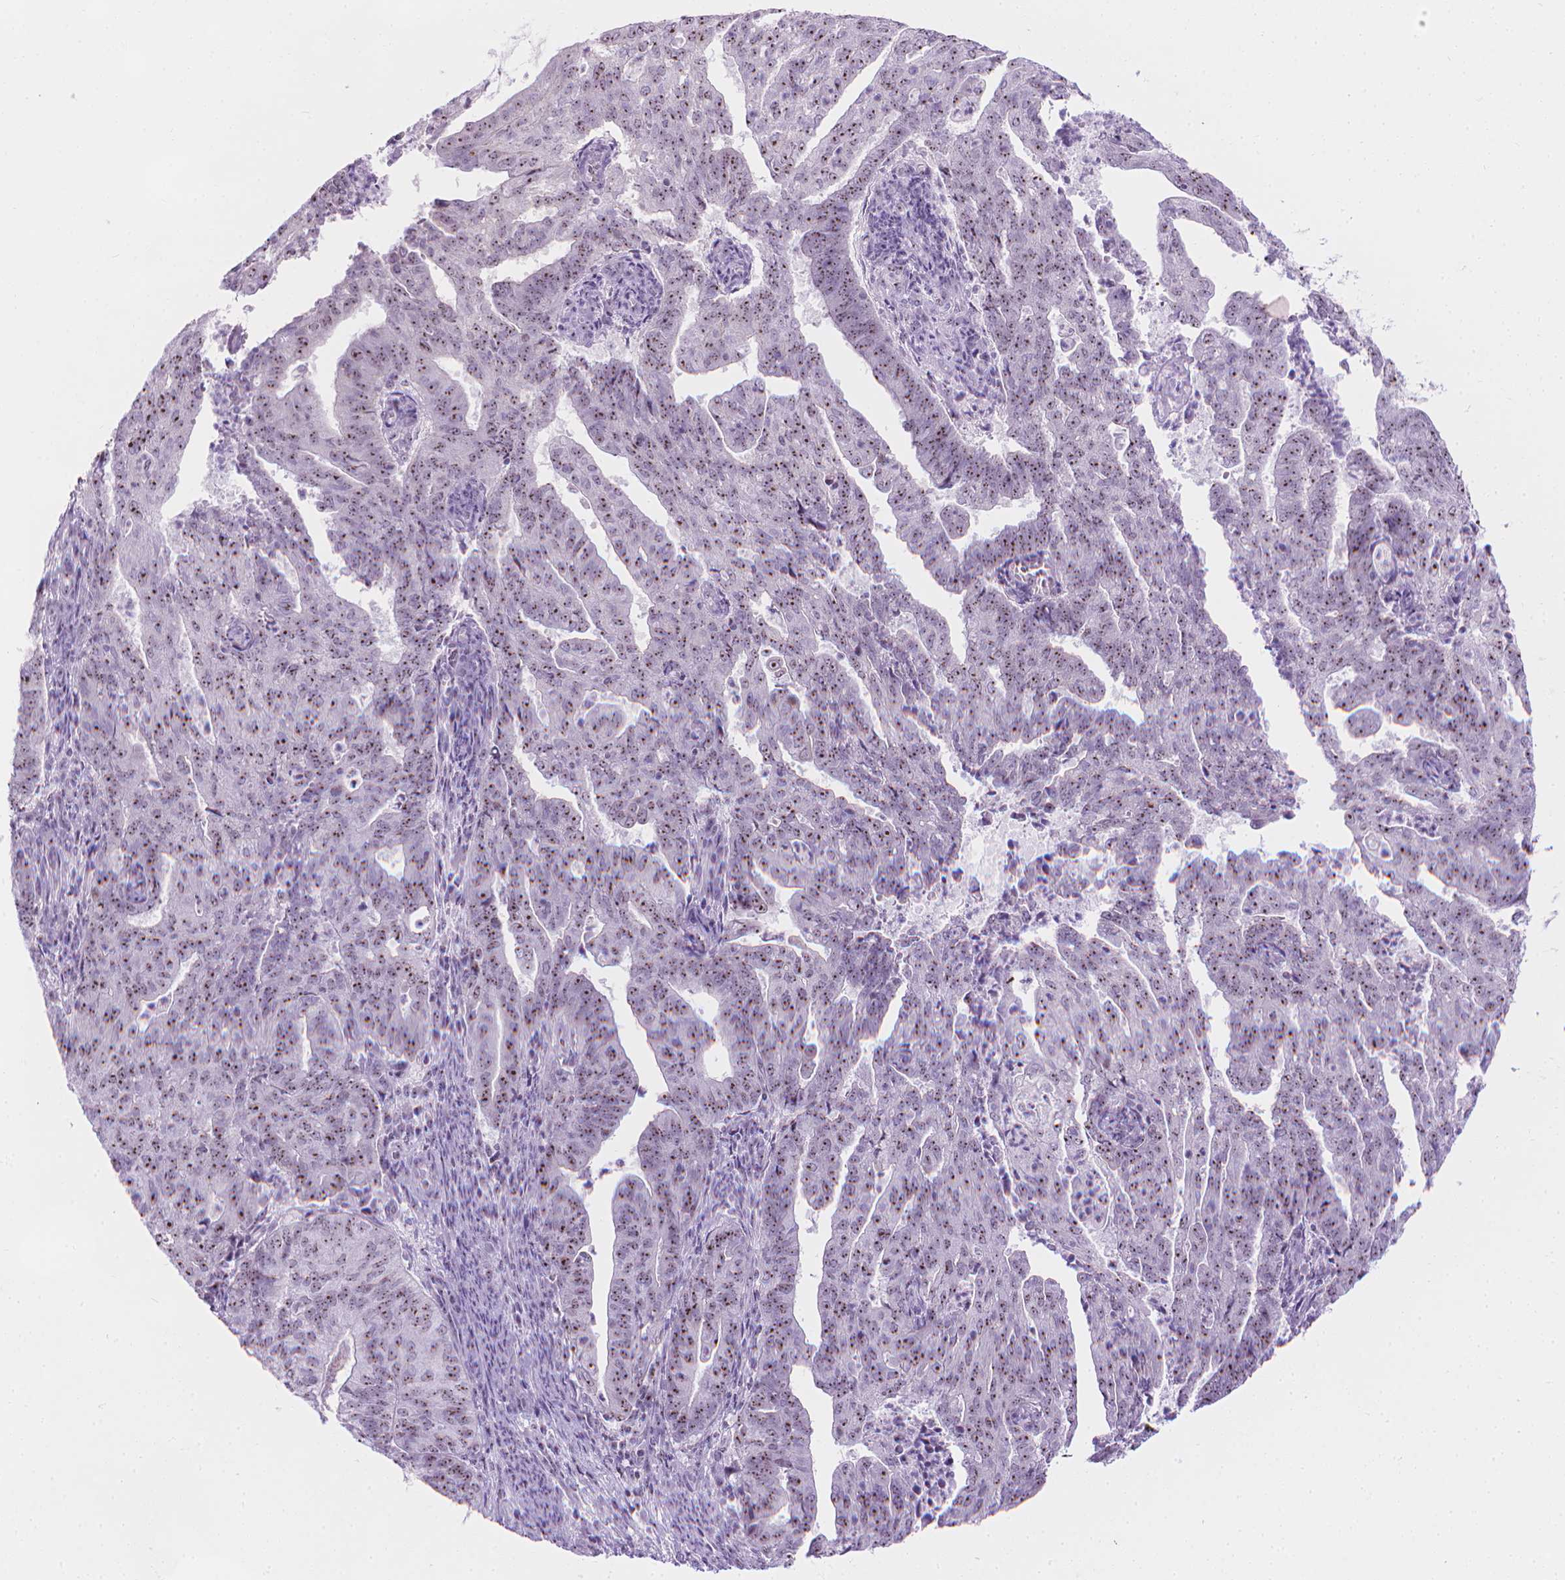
{"staining": {"intensity": "moderate", "quantity": ">75%", "location": "nuclear"}, "tissue": "endometrial cancer", "cell_type": "Tumor cells", "image_type": "cancer", "snomed": [{"axis": "morphology", "description": "Adenocarcinoma, NOS"}, {"axis": "topography", "description": "Endometrium"}], "caption": "Tumor cells exhibit moderate nuclear expression in about >75% of cells in adenocarcinoma (endometrial).", "gene": "NOL7", "patient": {"sex": "female", "age": 82}}